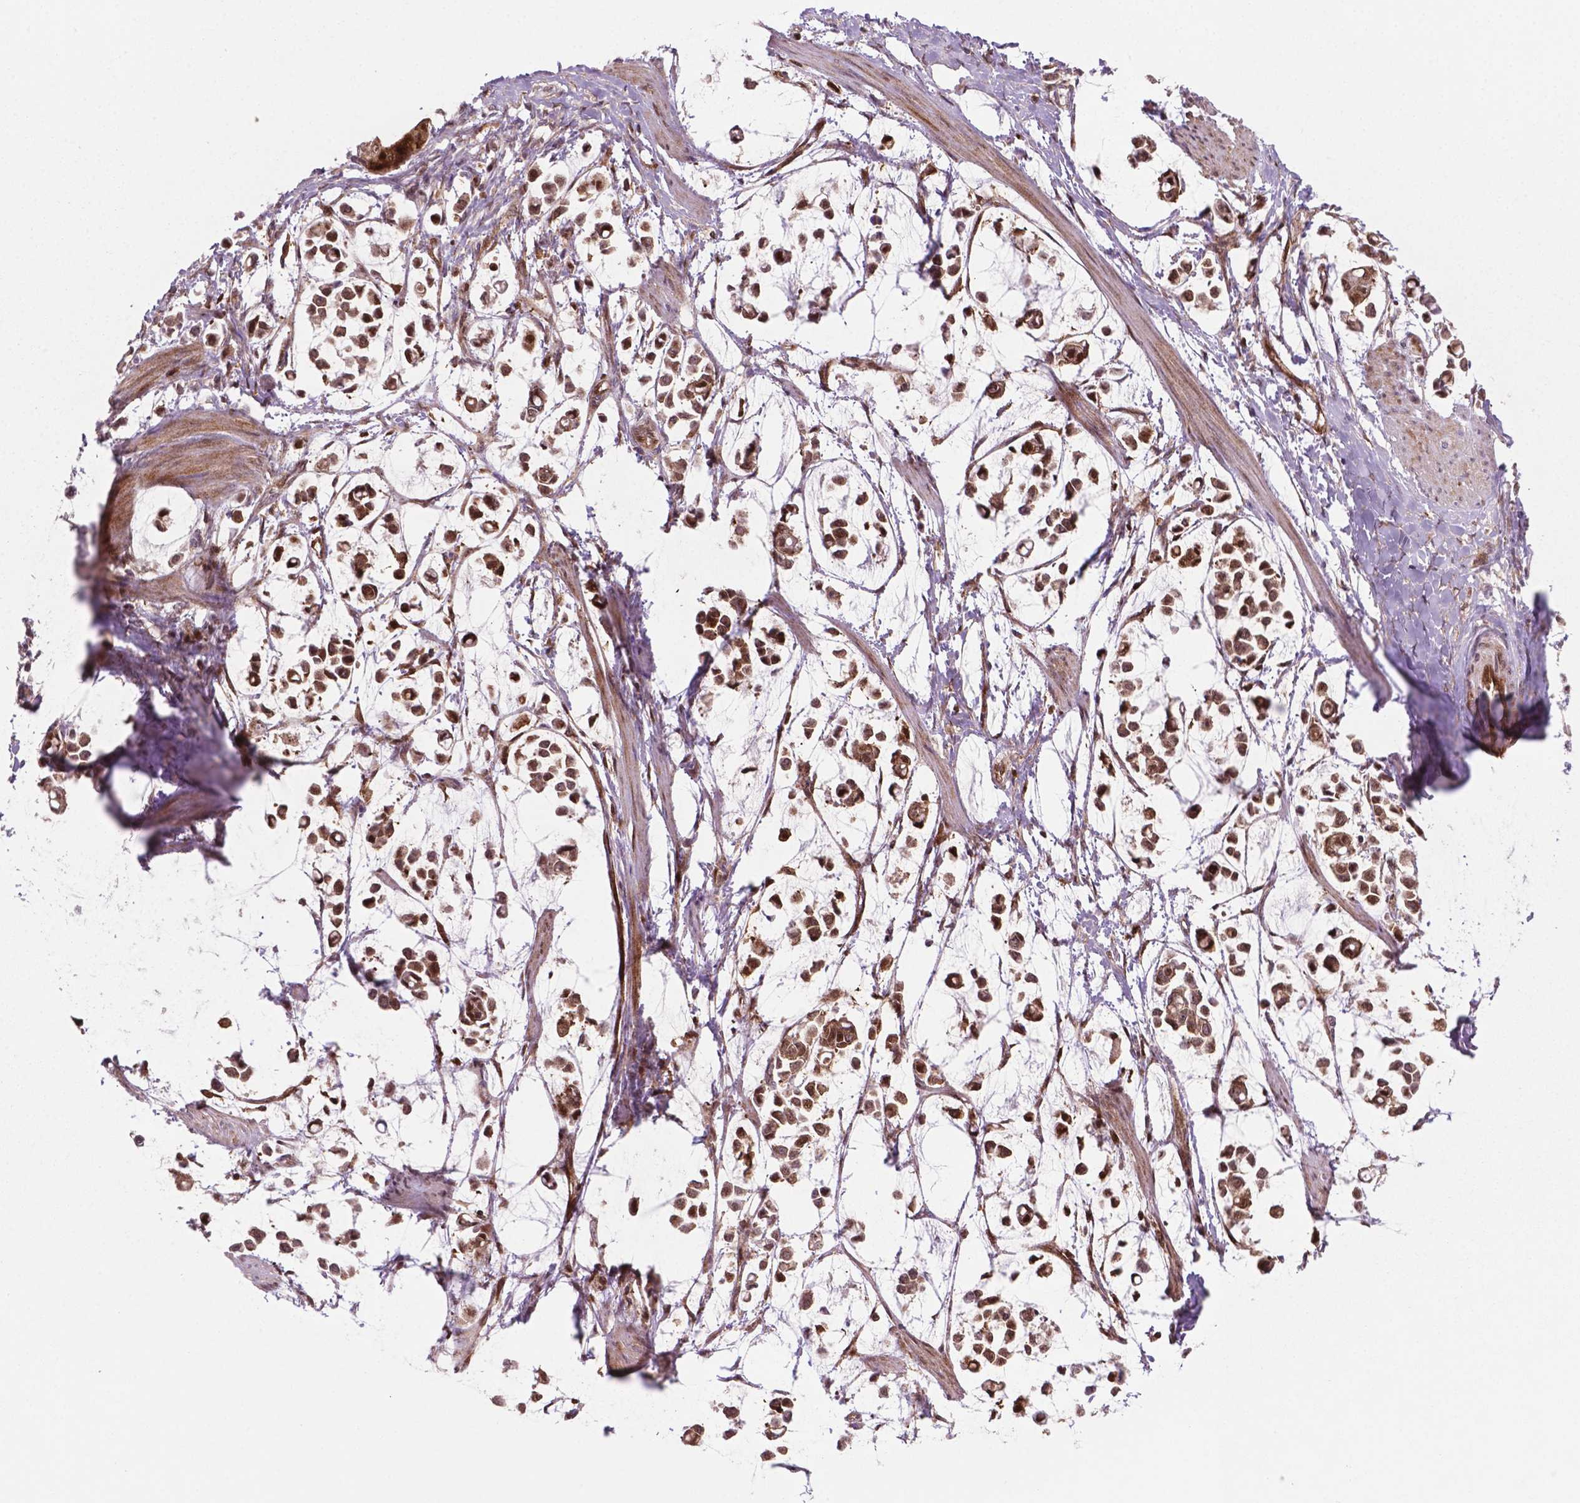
{"staining": {"intensity": "moderate", "quantity": ">75%", "location": "cytoplasmic/membranous"}, "tissue": "stomach cancer", "cell_type": "Tumor cells", "image_type": "cancer", "snomed": [{"axis": "morphology", "description": "Adenocarcinoma, NOS"}, {"axis": "topography", "description": "Stomach"}], "caption": "Human stomach adenocarcinoma stained for a protein (brown) demonstrates moderate cytoplasmic/membranous positive expression in about >75% of tumor cells.", "gene": "LDHA", "patient": {"sex": "male", "age": 82}}